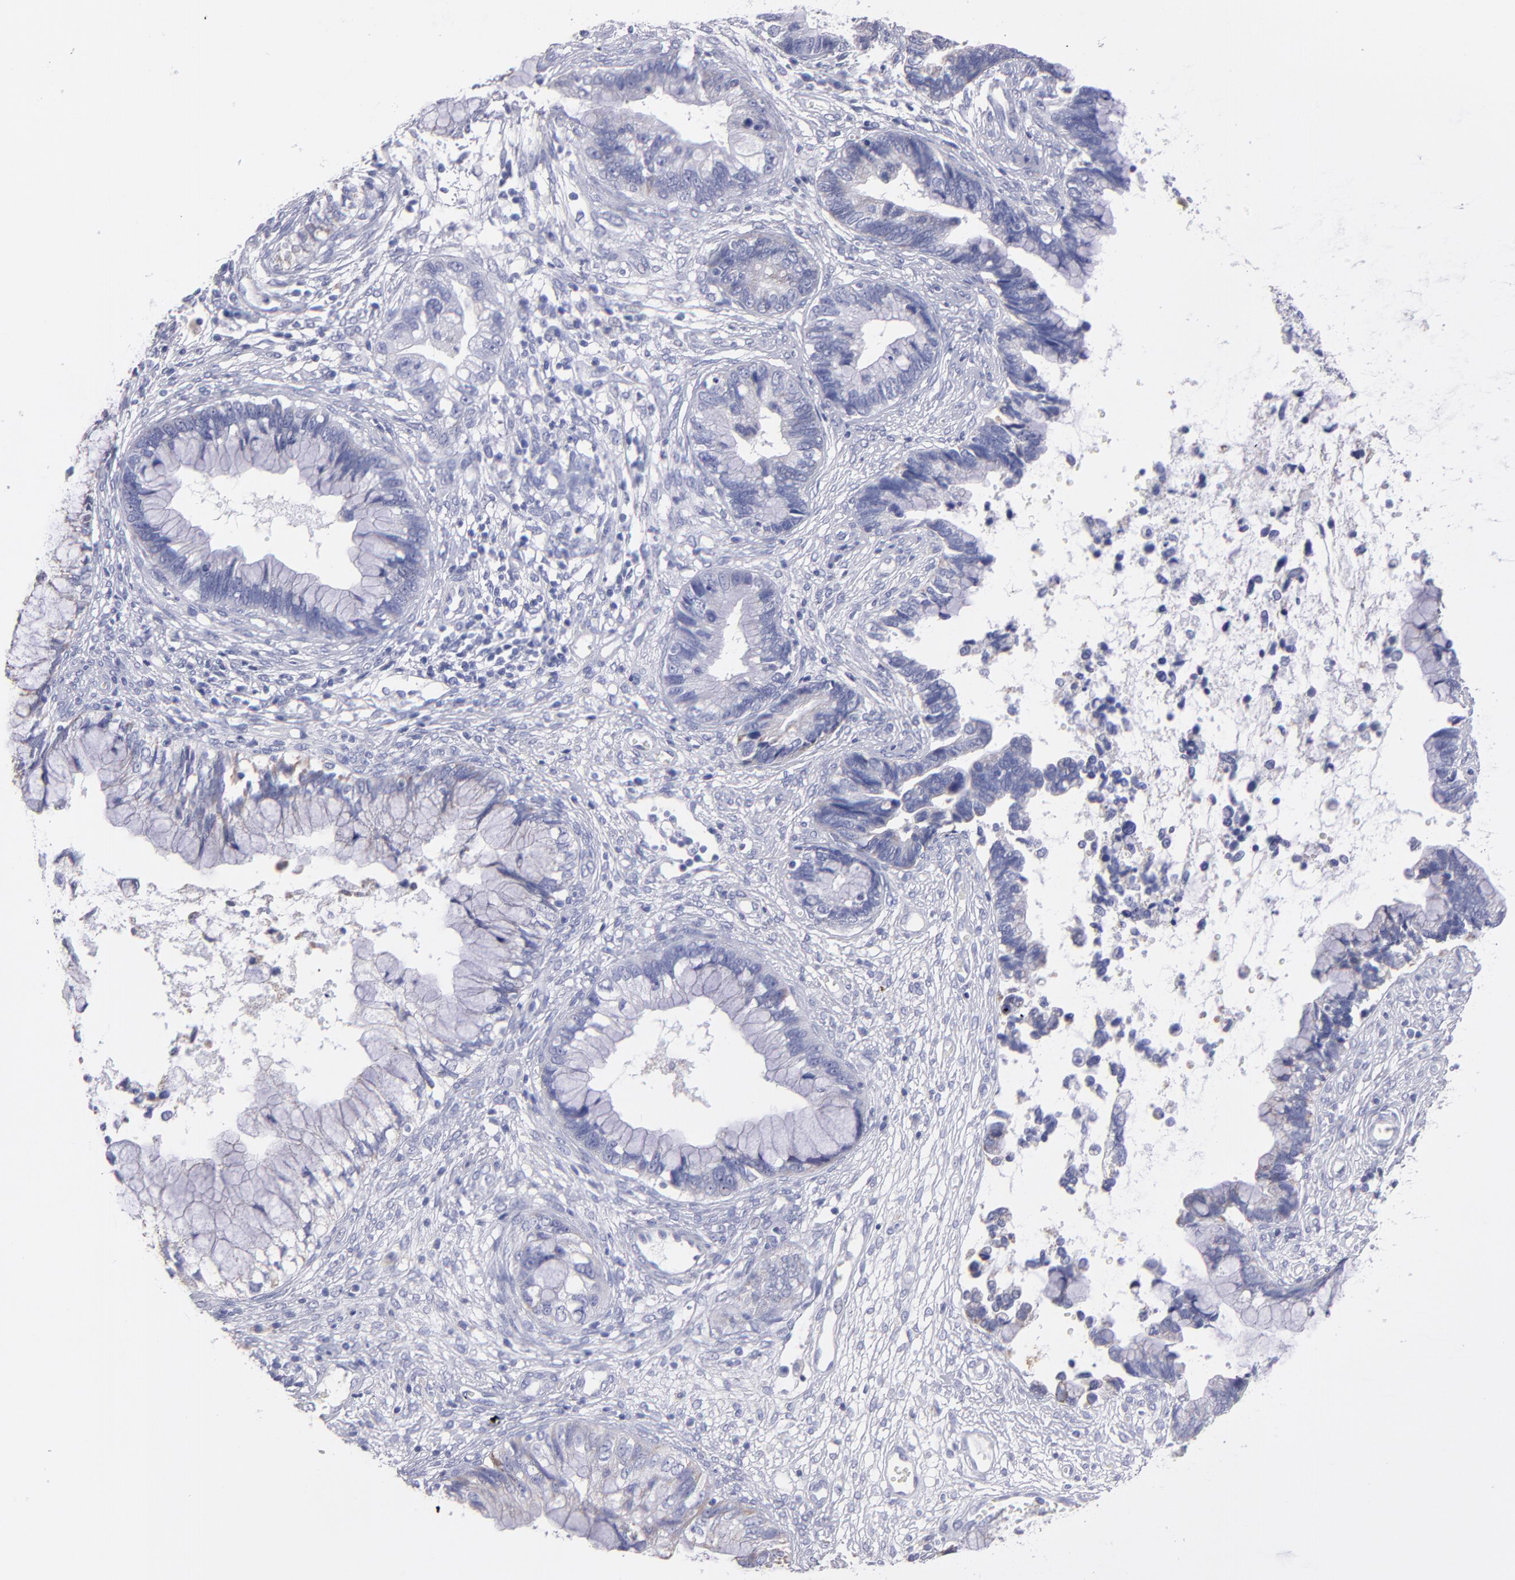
{"staining": {"intensity": "negative", "quantity": "none", "location": "none"}, "tissue": "cervical cancer", "cell_type": "Tumor cells", "image_type": "cancer", "snomed": [{"axis": "morphology", "description": "Adenocarcinoma, NOS"}, {"axis": "topography", "description": "Cervix"}], "caption": "Tumor cells are negative for brown protein staining in cervical cancer.", "gene": "MB", "patient": {"sex": "female", "age": 44}}